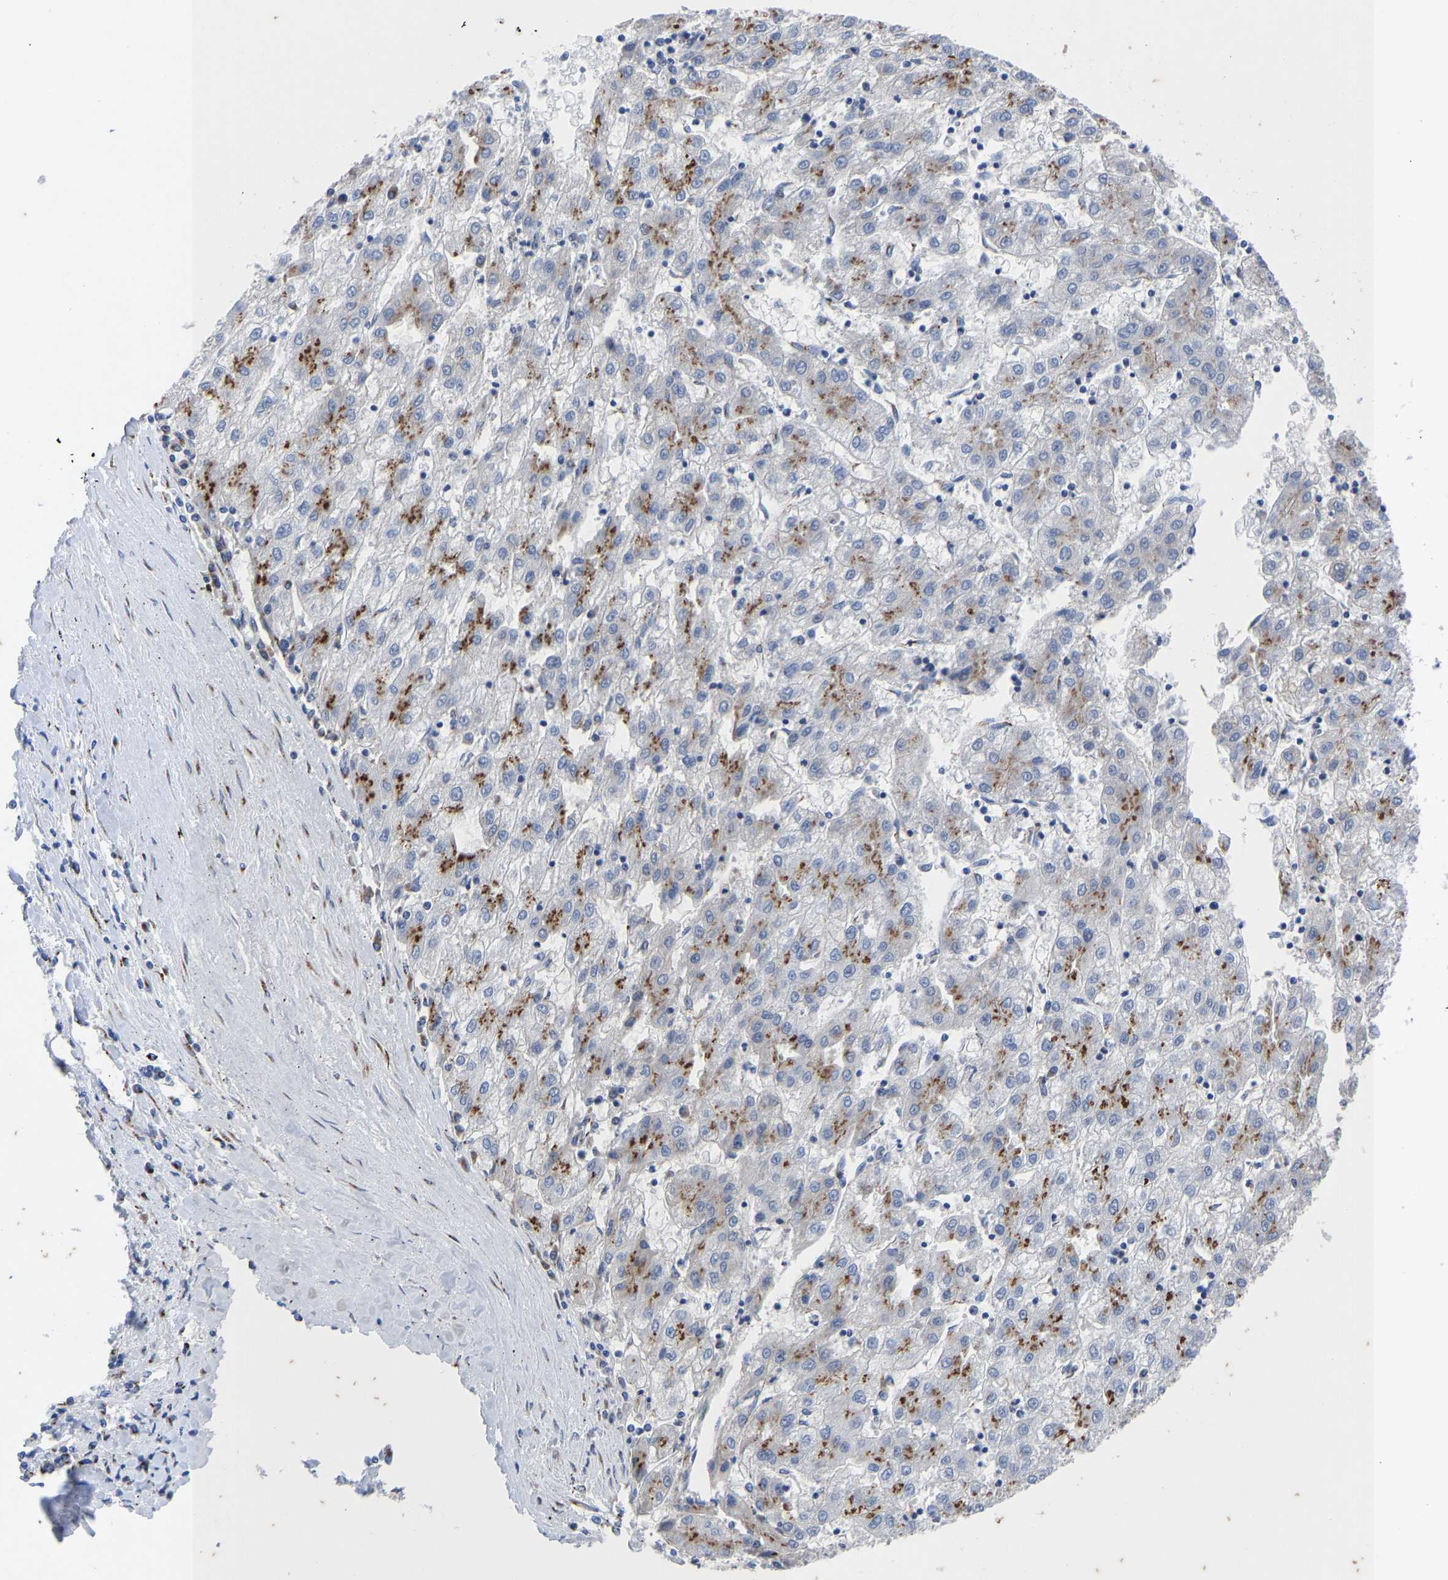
{"staining": {"intensity": "moderate", "quantity": "25%-75%", "location": "cytoplasmic/membranous"}, "tissue": "liver cancer", "cell_type": "Tumor cells", "image_type": "cancer", "snomed": [{"axis": "morphology", "description": "Carcinoma, Hepatocellular, NOS"}, {"axis": "topography", "description": "Liver"}], "caption": "Immunohistochemistry (IHC) staining of liver cancer, which exhibits medium levels of moderate cytoplasmic/membranous positivity in approximately 25%-75% of tumor cells indicating moderate cytoplasmic/membranous protein positivity. The staining was performed using DAB (3,3'-diaminobenzidine) (brown) for protein detection and nuclei were counterstained in hematoxylin (blue).", "gene": "TMEM87A", "patient": {"sex": "male", "age": 72}}